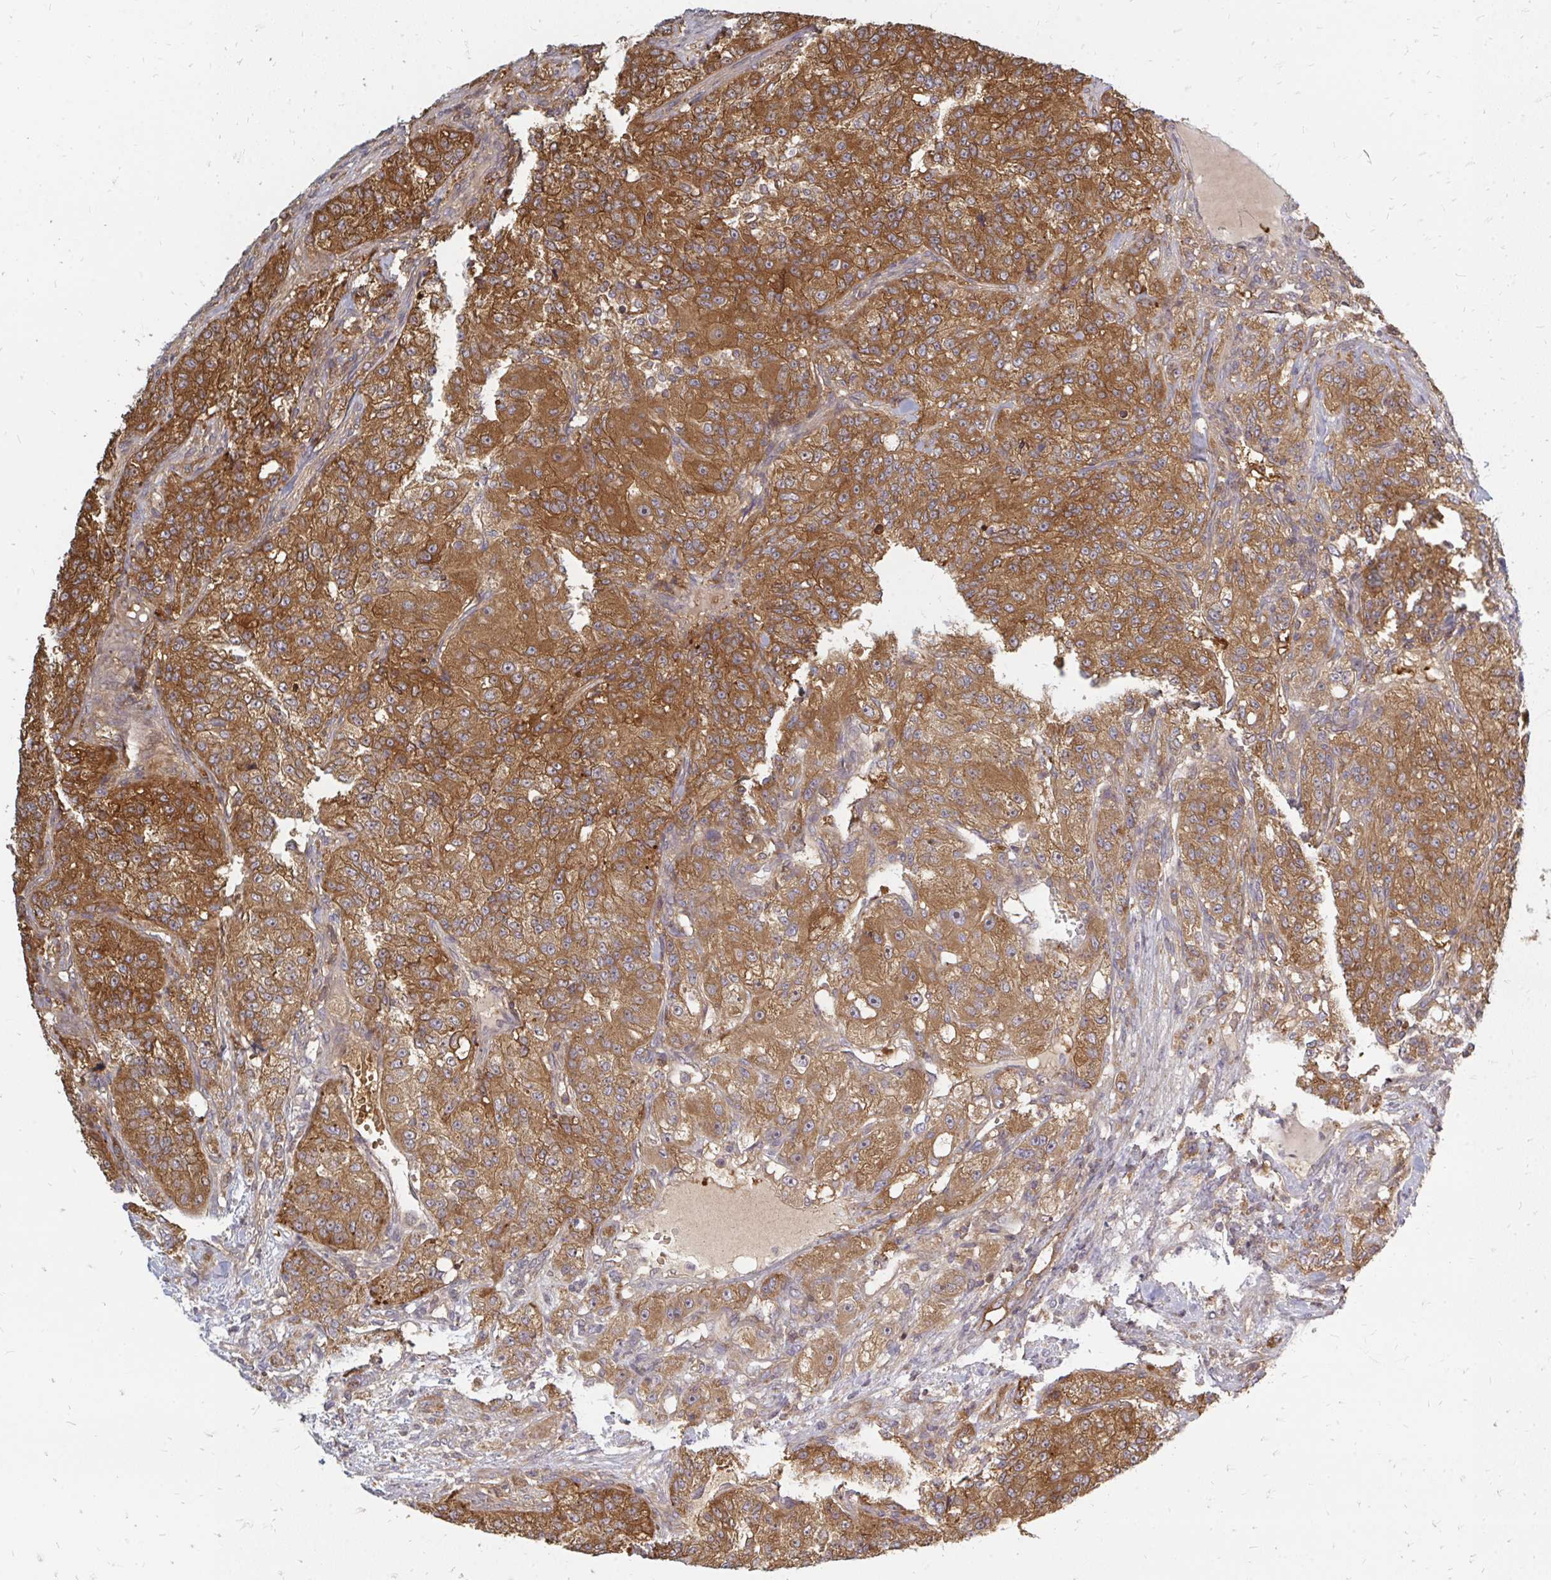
{"staining": {"intensity": "strong", "quantity": "25%-75%", "location": "cytoplasmic/membranous"}, "tissue": "renal cancer", "cell_type": "Tumor cells", "image_type": "cancer", "snomed": [{"axis": "morphology", "description": "Adenocarcinoma, NOS"}, {"axis": "topography", "description": "Kidney"}], "caption": "Brown immunohistochemical staining in adenocarcinoma (renal) displays strong cytoplasmic/membranous positivity in approximately 25%-75% of tumor cells.", "gene": "ZNF285", "patient": {"sex": "female", "age": 63}}